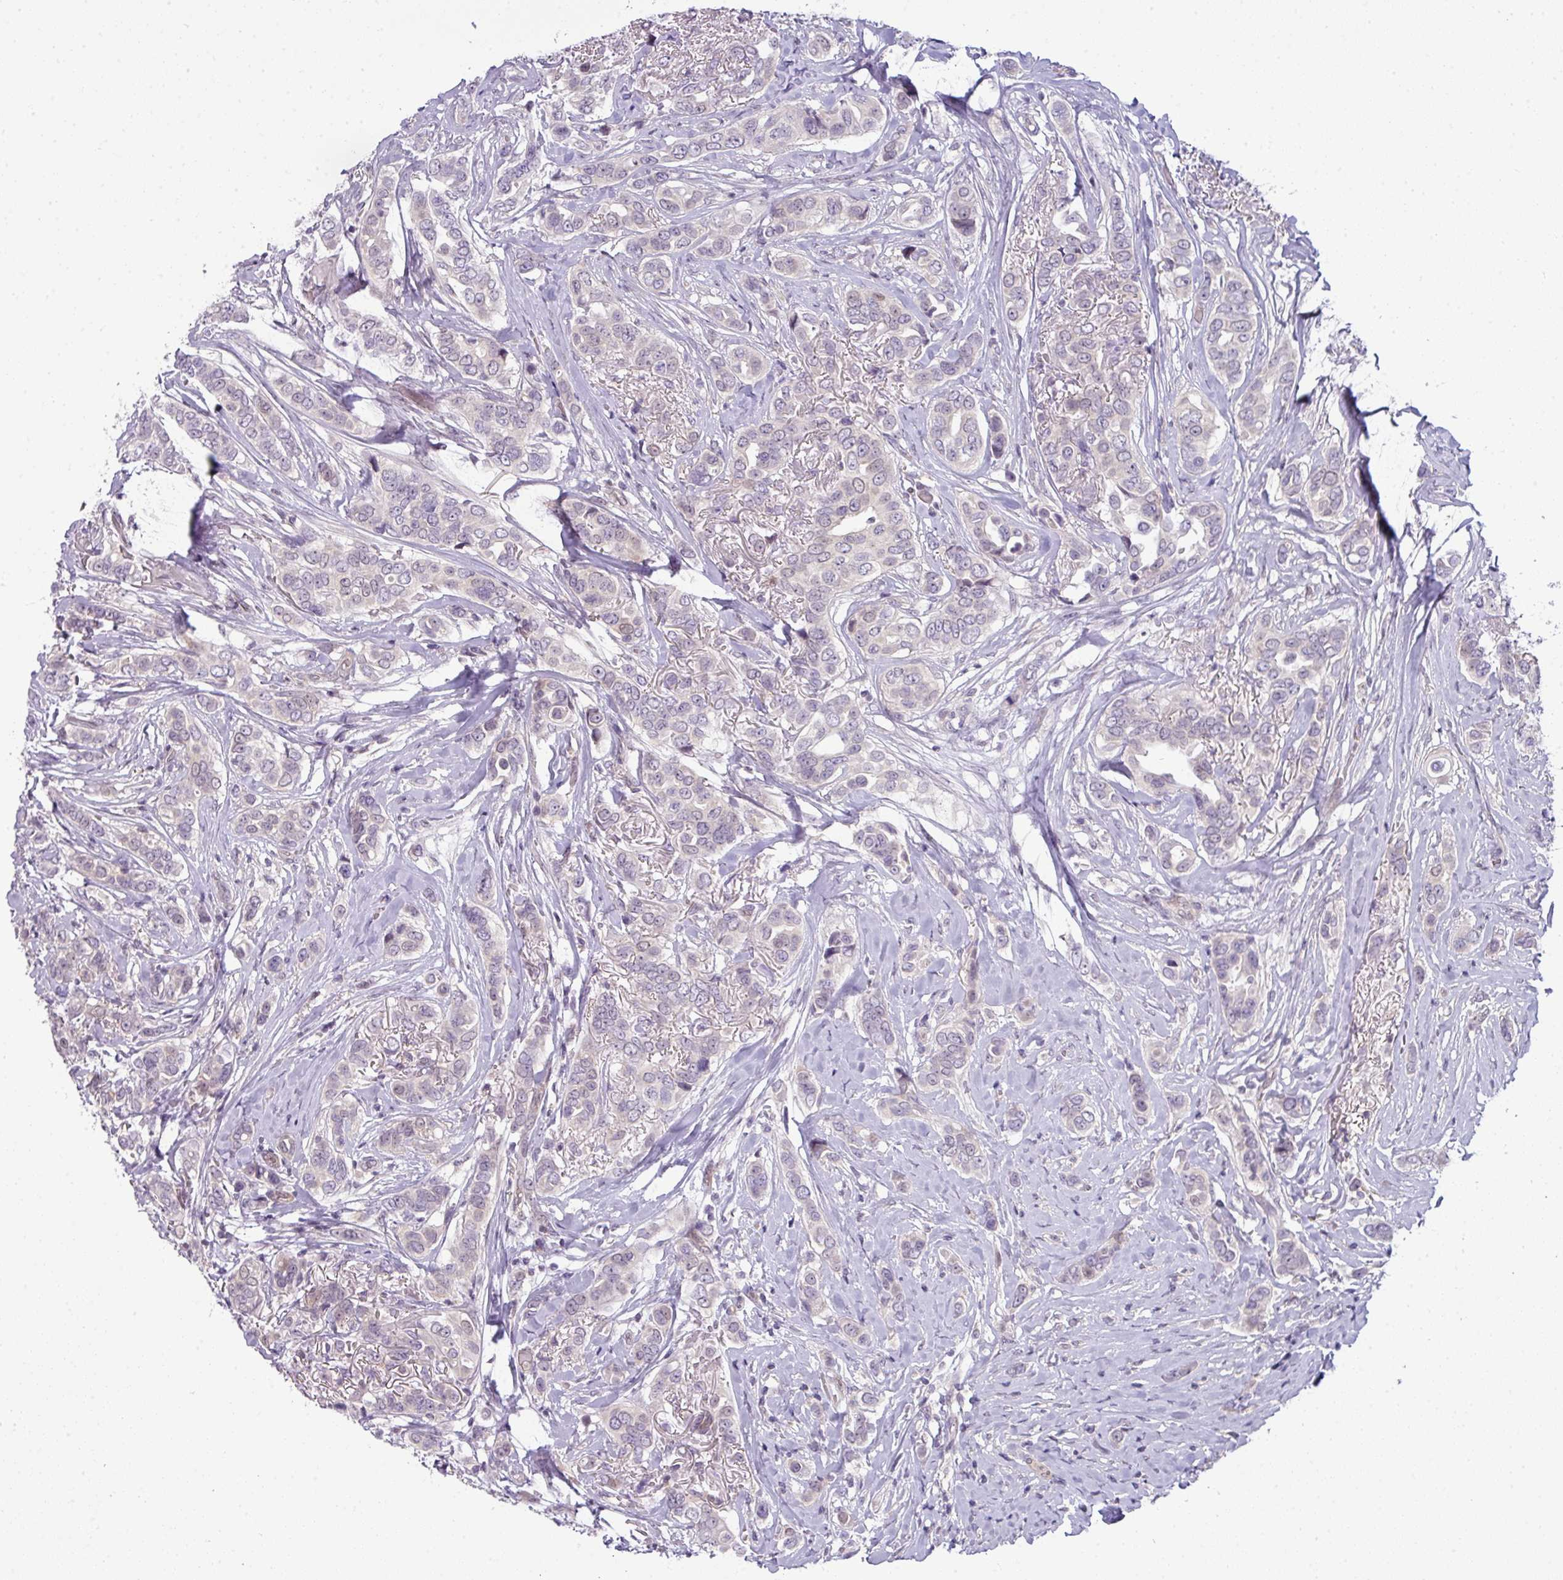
{"staining": {"intensity": "negative", "quantity": "none", "location": "none"}, "tissue": "breast cancer", "cell_type": "Tumor cells", "image_type": "cancer", "snomed": [{"axis": "morphology", "description": "Lobular carcinoma"}, {"axis": "topography", "description": "Breast"}], "caption": "This is an immunohistochemistry (IHC) micrograph of human breast lobular carcinoma. There is no positivity in tumor cells.", "gene": "STAT5A", "patient": {"sex": "female", "age": 51}}